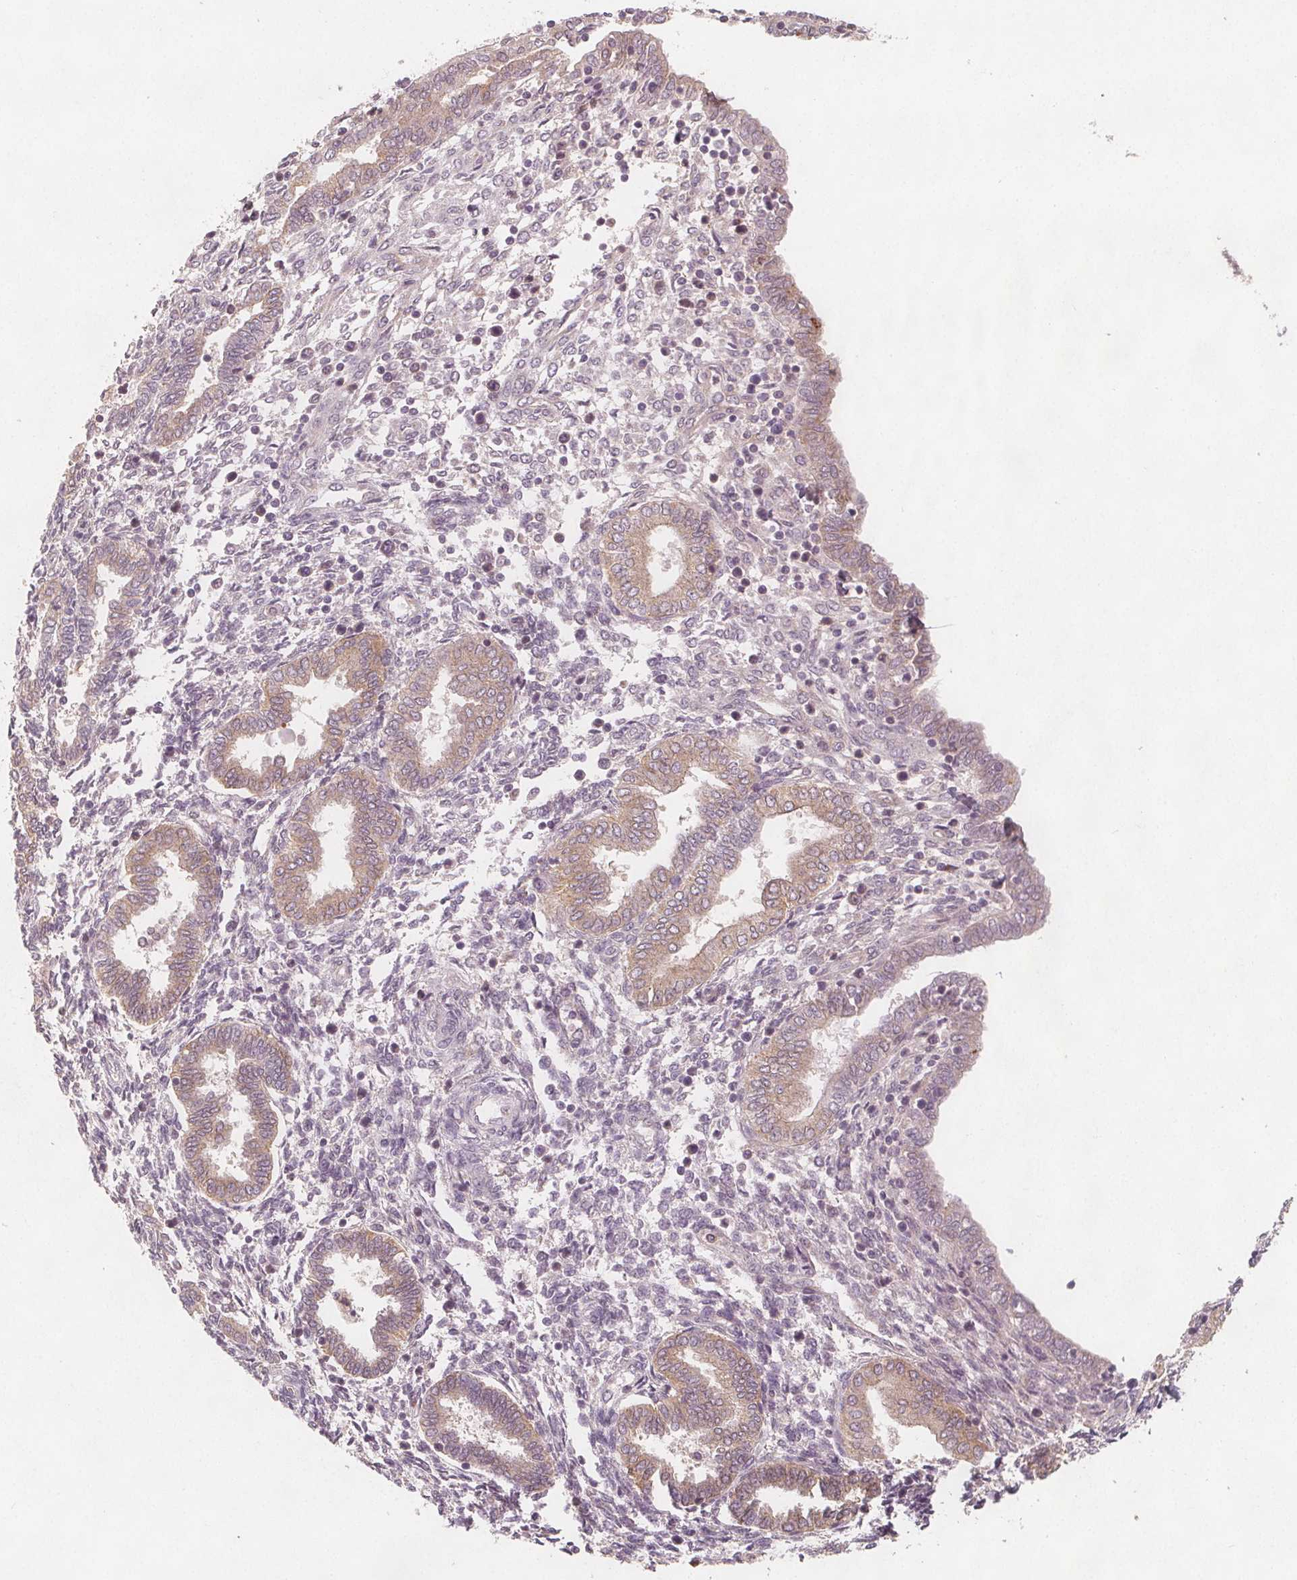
{"staining": {"intensity": "negative", "quantity": "none", "location": "none"}, "tissue": "endometrium", "cell_type": "Cells in endometrial stroma", "image_type": "normal", "snomed": [{"axis": "morphology", "description": "Normal tissue, NOS"}, {"axis": "topography", "description": "Endometrium"}], "caption": "This is a micrograph of immunohistochemistry (IHC) staining of normal endometrium, which shows no staining in cells in endometrial stroma. (DAB IHC with hematoxylin counter stain).", "gene": "NCSTN", "patient": {"sex": "female", "age": 42}}